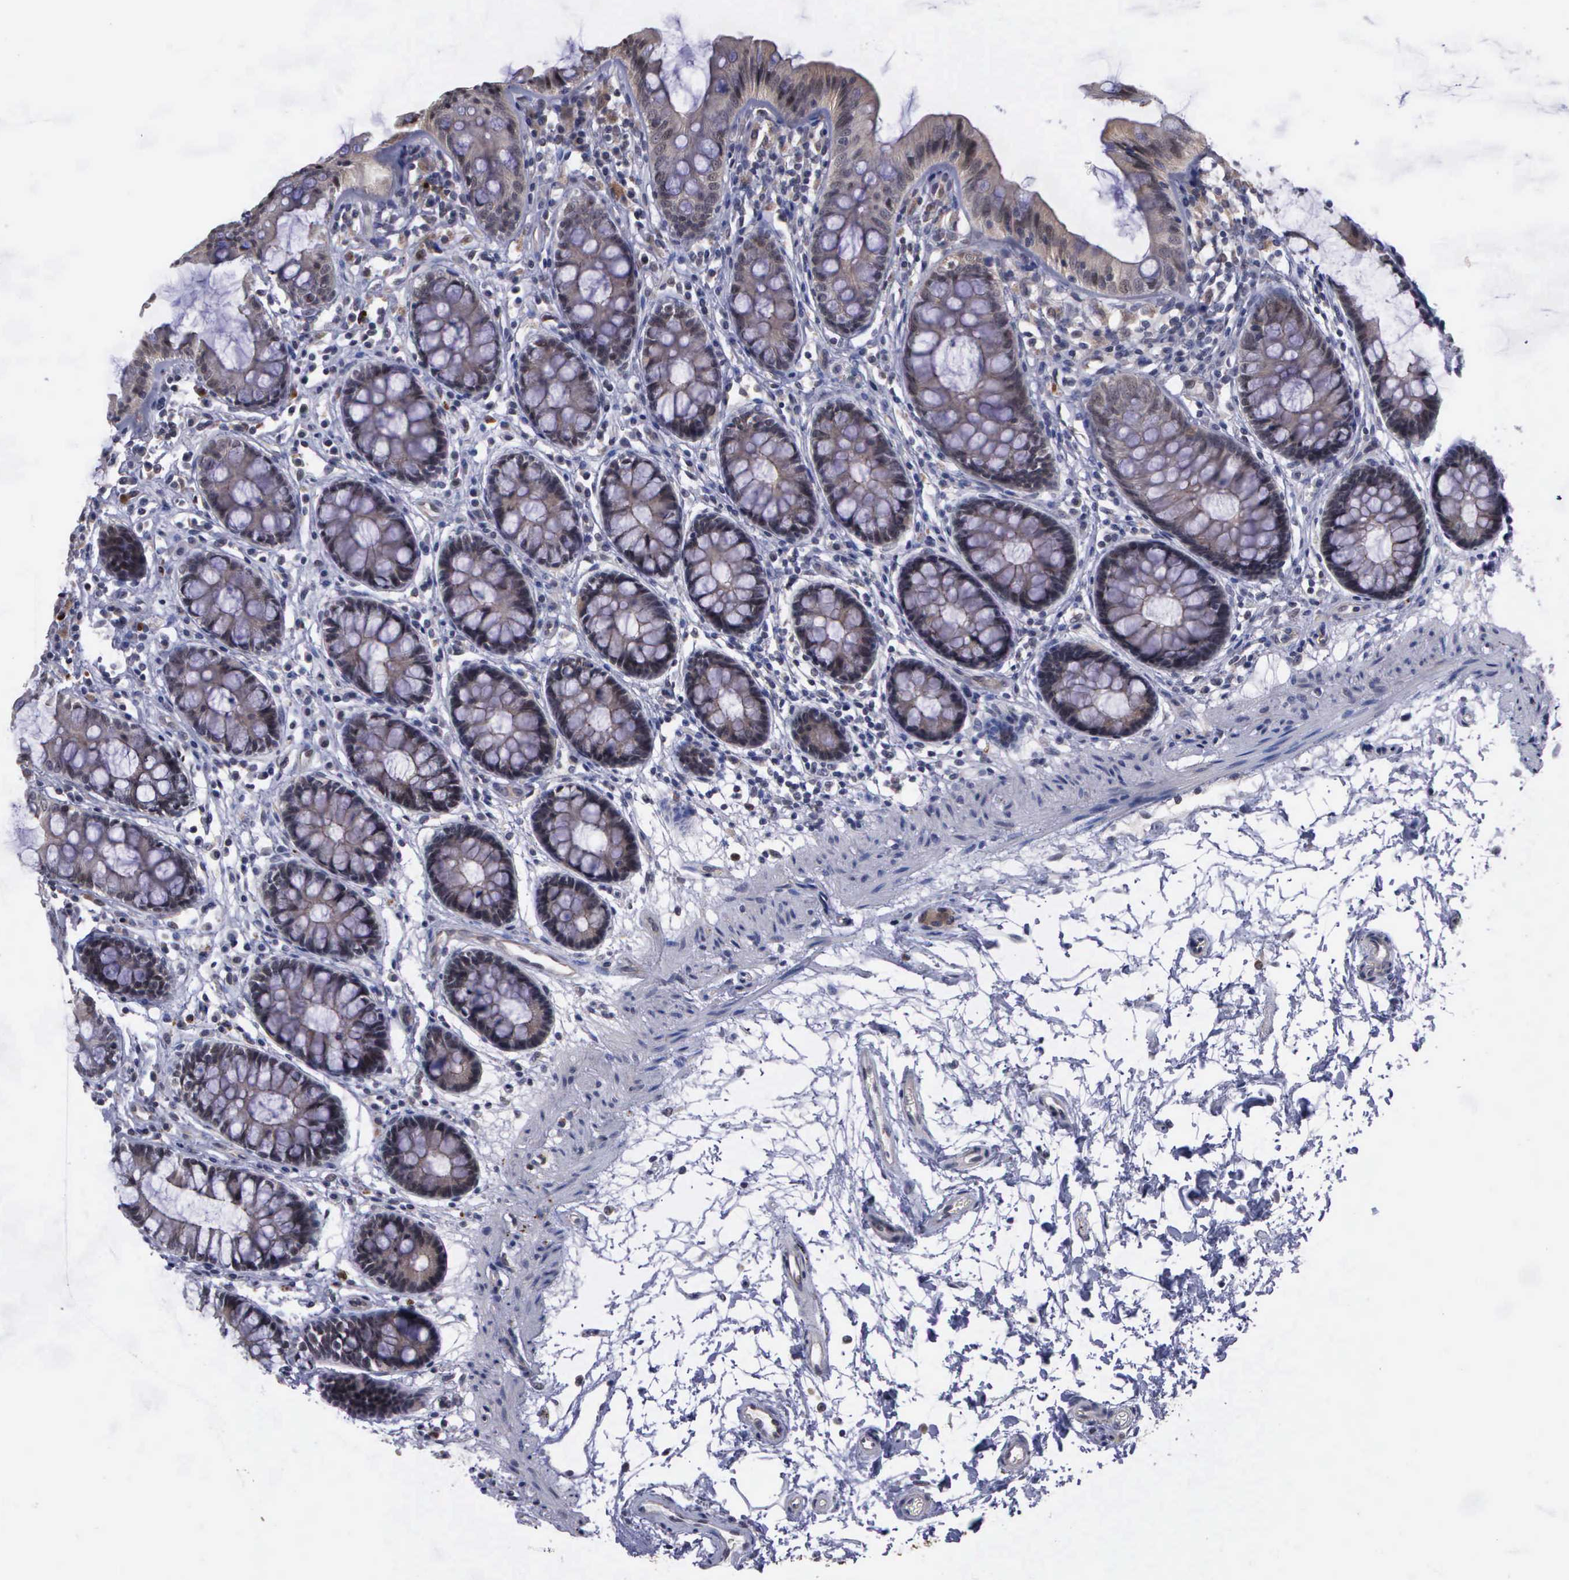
{"staining": {"intensity": "negative", "quantity": "none", "location": "none"}, "tissue": "colon", "cell_type": "Endothelial cells", "image_type": "normal", "snomed": [{"axis": "morphology", "description": "Normal tissue, NOS"}, {"axis": "topography", "description": "Colon"}], "caption": "Image shows no significant protein staining in endothelial cells of normal colon. (DAB immunohistochemistry (IHC) with hematoxylin counter stain).", "gene": "MAP3K9", "patient": {"sex": "female", "age": 52}}